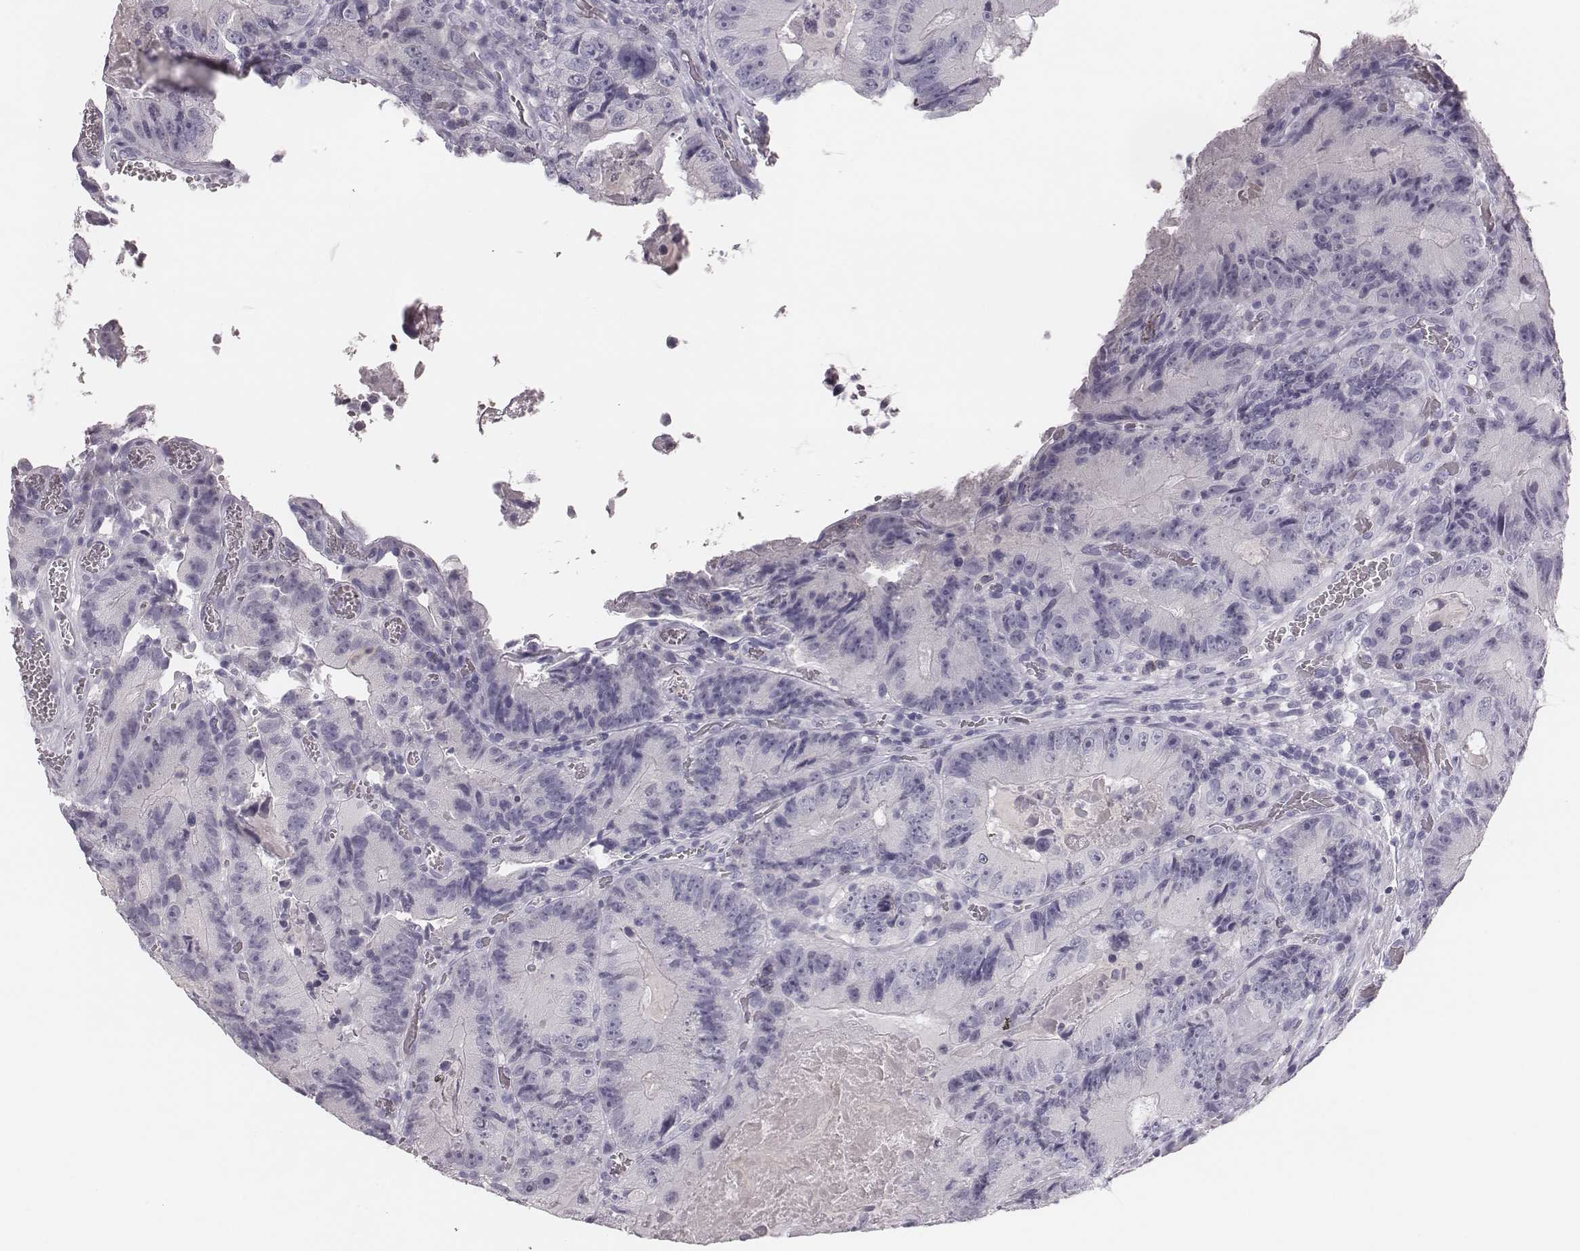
{"staining": {"intensity": "negative", "quantity": "none", "location": "none"}, "tissue": "colorectal cancer", "cell_type": "Tumor cells", "image_type": "cancer", "snomed": [{"axis": "morphology", "description": "Adenocarcinoma, NOS"}, {"axis": "topography", "description": "Colon"}], "caption": "The photomicrograph reveals no significant expression in tumor cells of colorectal cancer.", "gene": "CSH1", "patient": {"sex": "female", "age": 86}}